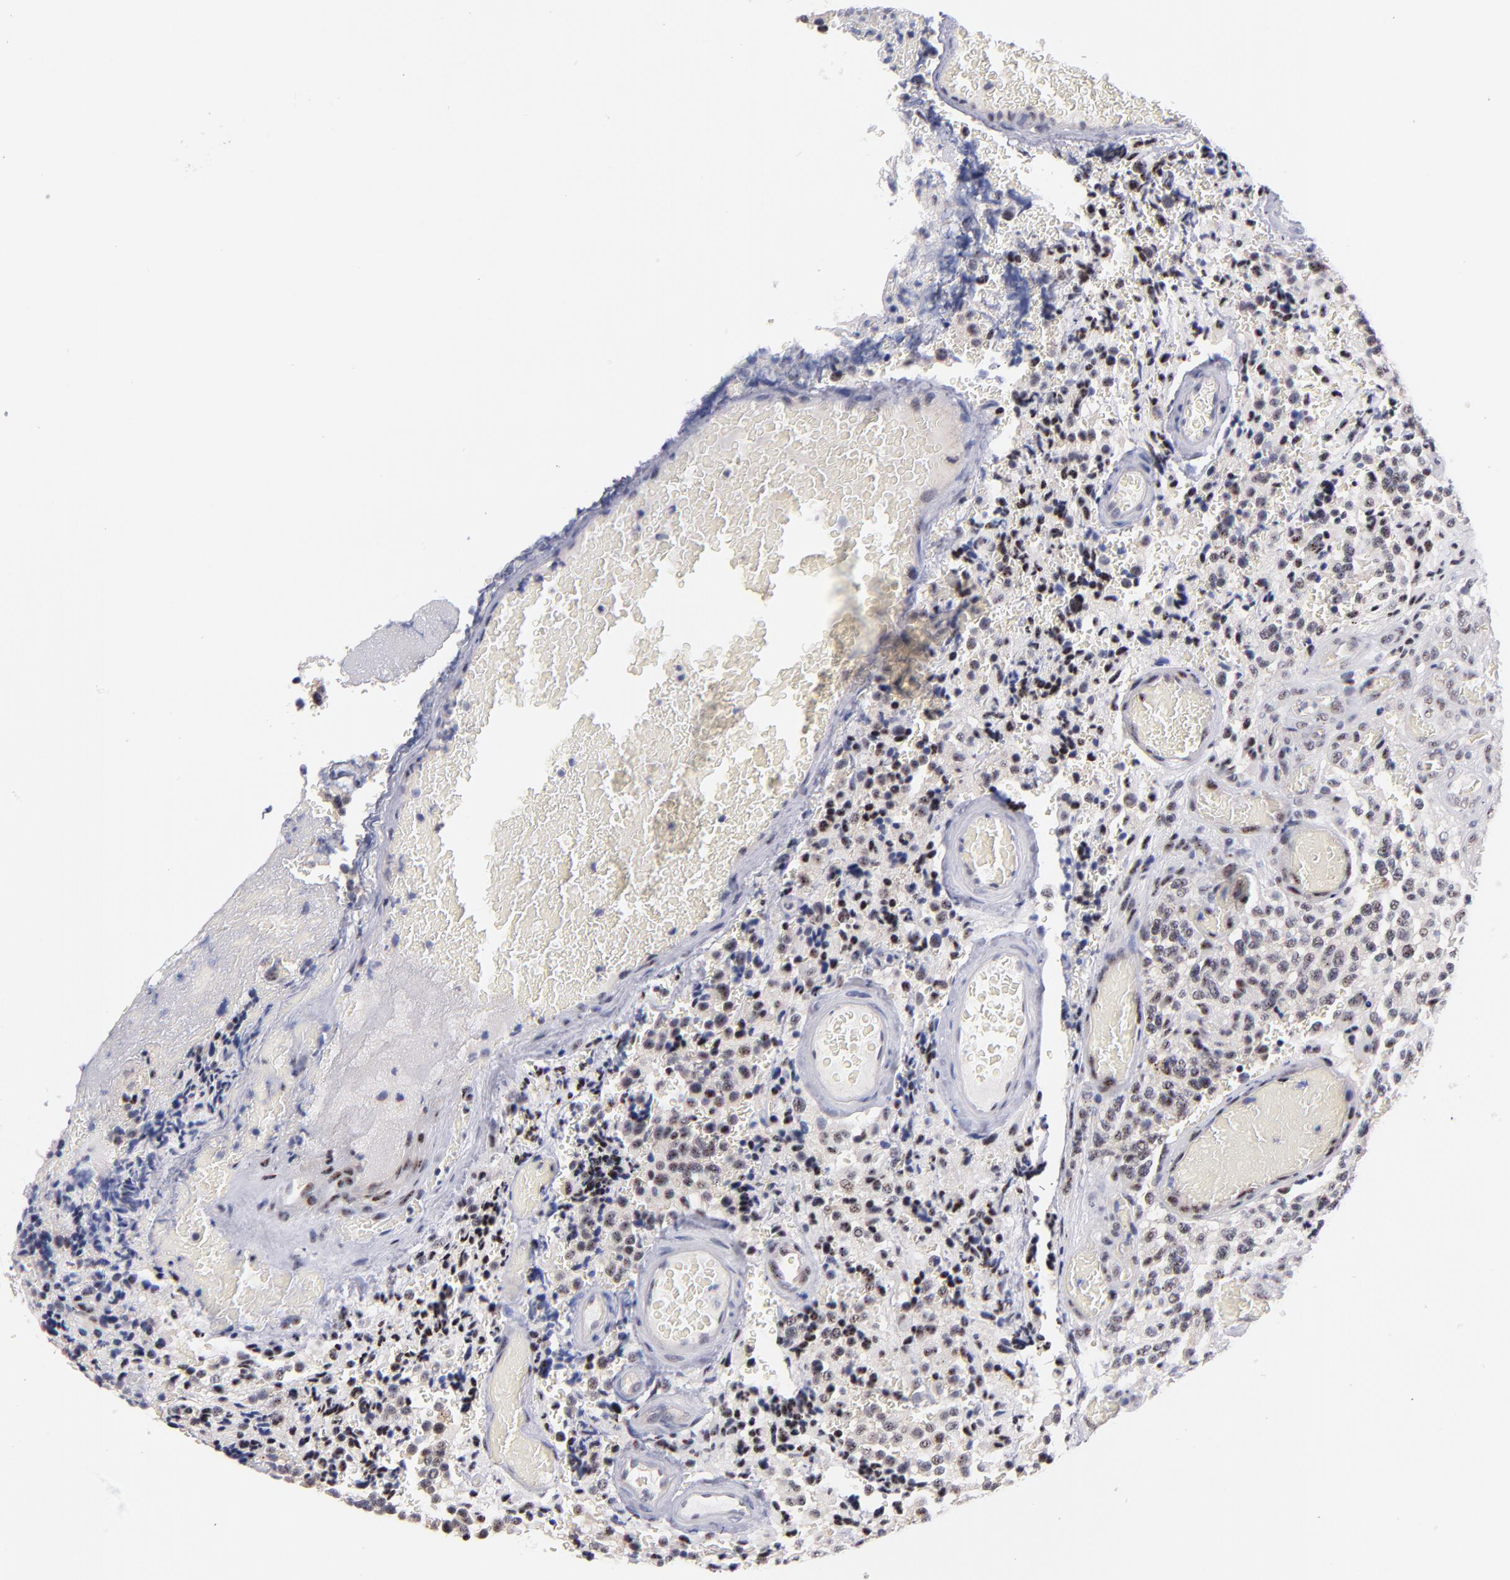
{"staining": {"intensity": "weak", "quantity": "<25%", "location": "nuclear"}, "tissue": "glioma", "cell_type": "Tumor cells", "image_type": "cancer", "snomed": [{"axis": "morphology", "description": "Glioma, malignant, High grade"}, {"axis": "topography", "description": "Brain"}], "caption": "Immunohistochemistry (IHC) photomicrograph of neoplastic tissue: high-grade glioma (malignant) stained with DAB shows no significant protein staining in tumor cells.", "gene": "RAF1", "patient": {"sex": "male", "age": 36}}